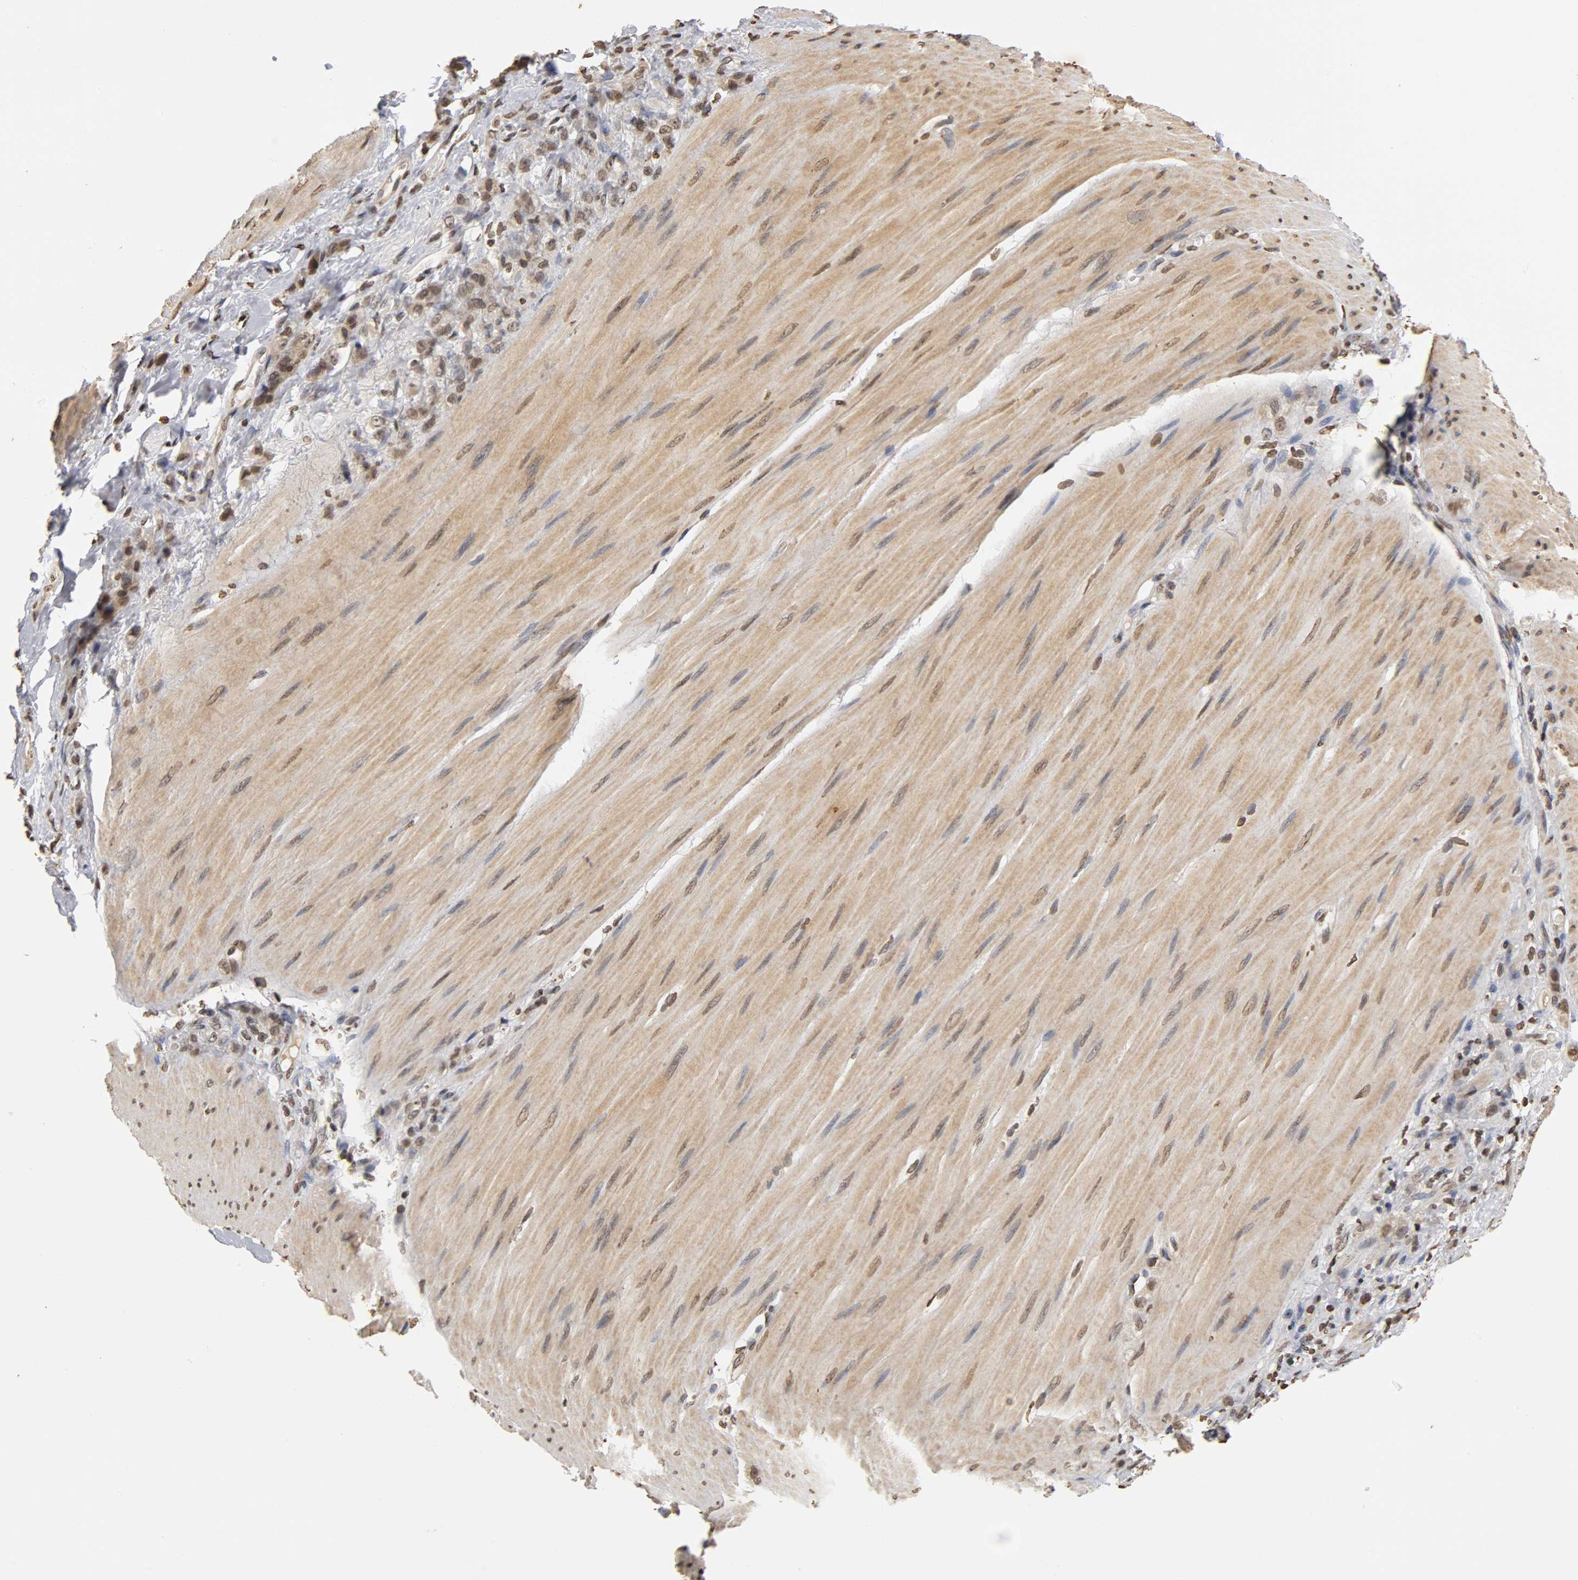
{"staining": {"intensity": "weak", "quantity": "25%-75%", "location": "cytoplasmic/membranous,nuclear"}, "tissue": "stomach cancer", "cell_type": "Tumor cells", "image_type": "cancer", "snomed": [{"axis": "morphology", "description": "Adenocarcinoma, NOS"}, {"axis": "topography", "description": "Stomach"}], "caption": "Immunohistochemistry (DAB) staining of human stomach cancer (adenocarcinoma) exhibits weak cytoplasmic/membranous and nuclear protein positivity in about 25%-75% of tumor cells.", "gene": "ERCC2", "patient": {"sex": "male", "age": 82}}